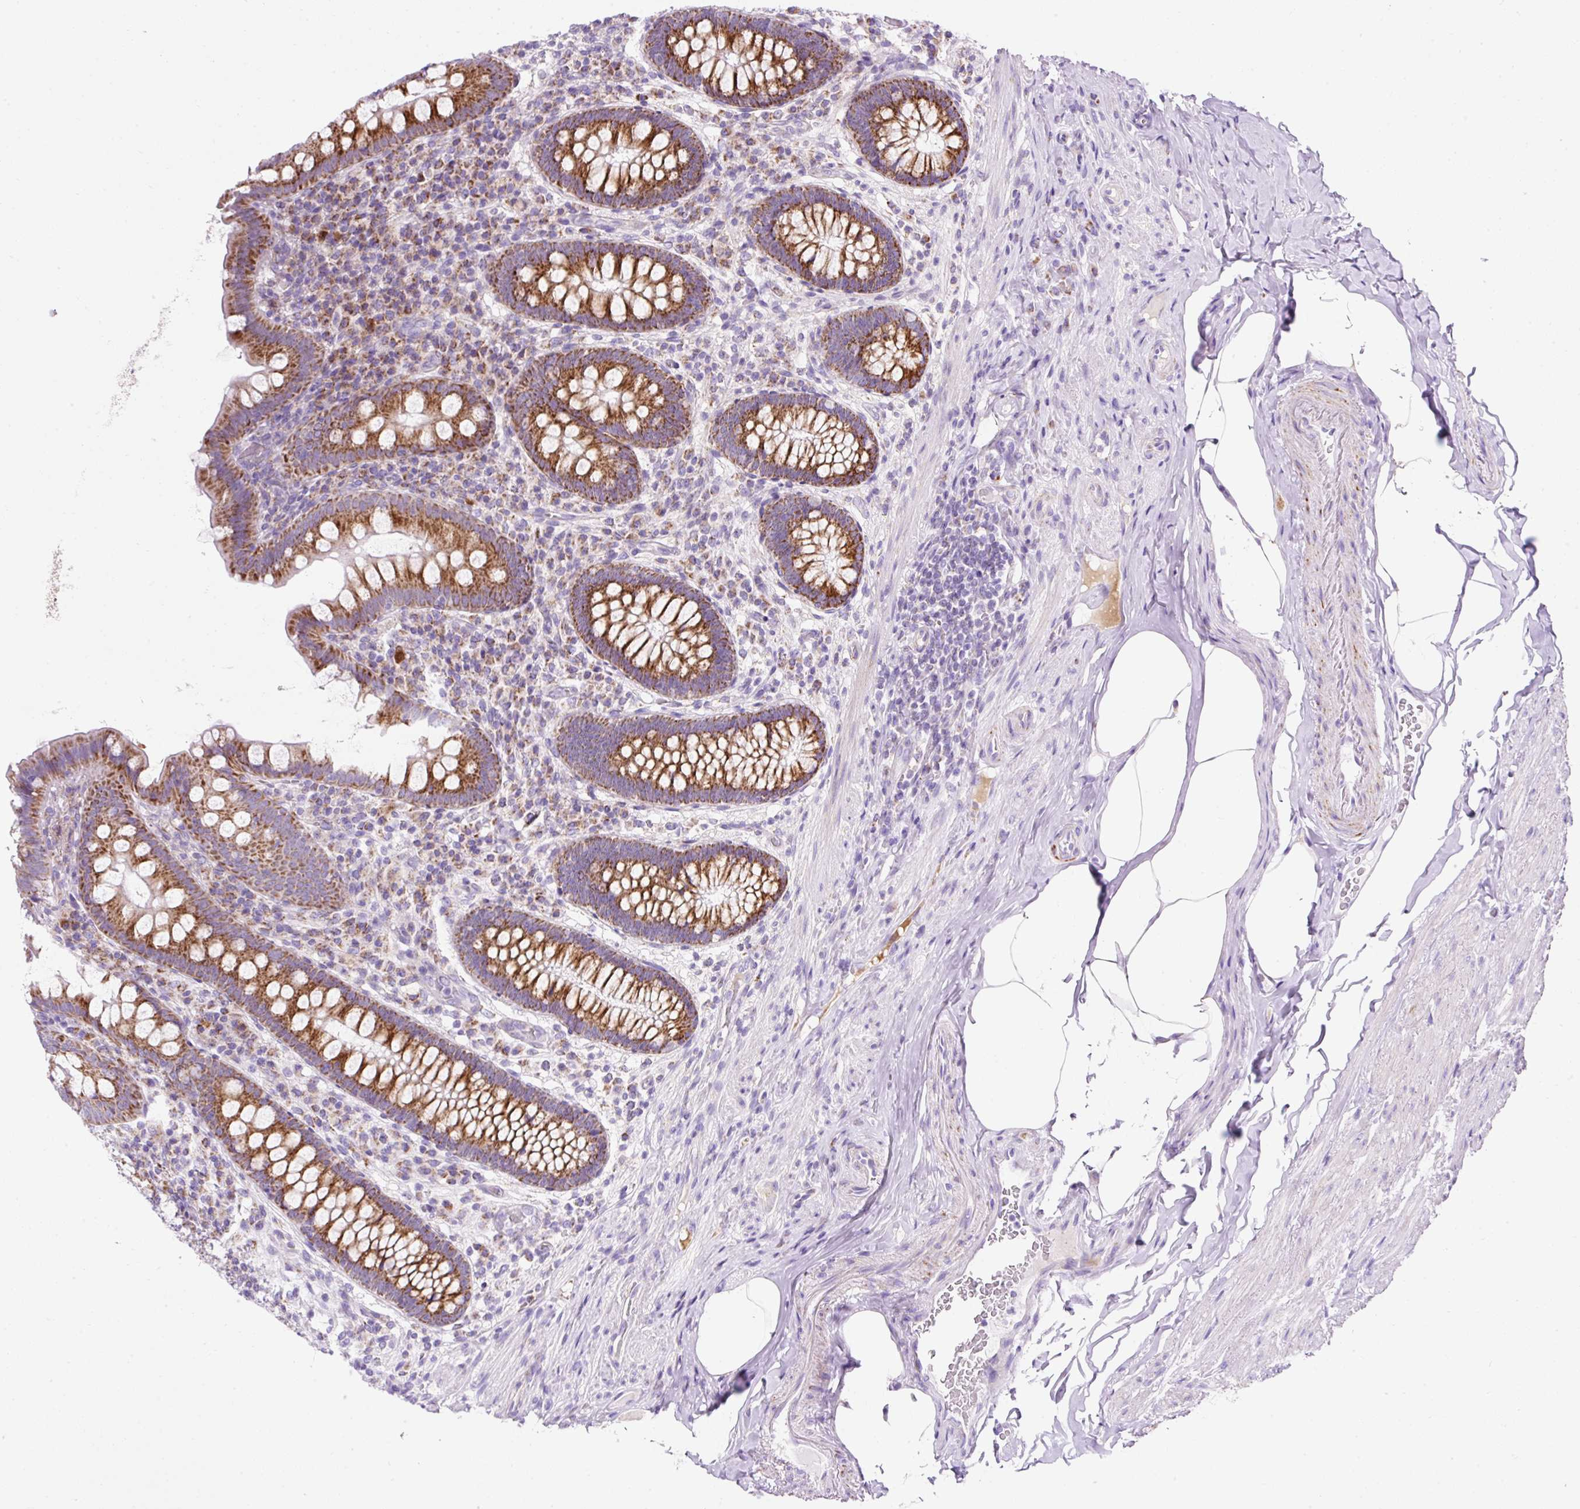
{"staining": {"intensity": "strong", "quantity": ">75%", "location": "cytoplasmic/membranous"}, "tissue": "appendix", "cell_type": "Glandular cells", "image_type": "normal", "snomed": [{"axis": "morphology", "description": "Normal tissue, NOS"}, {"axis": "topography", "description": "Appendix"}], "caption": "Immunohistochemical staining of benign human appendix shows strong cytoplasmic/membranous protein positivity in about >75% of glandular cells. (DAB = brown stain, brightfield microscopy at high magnification).", "gene": "PLPP2", "patient": {"sex": "male", "age": 71}}